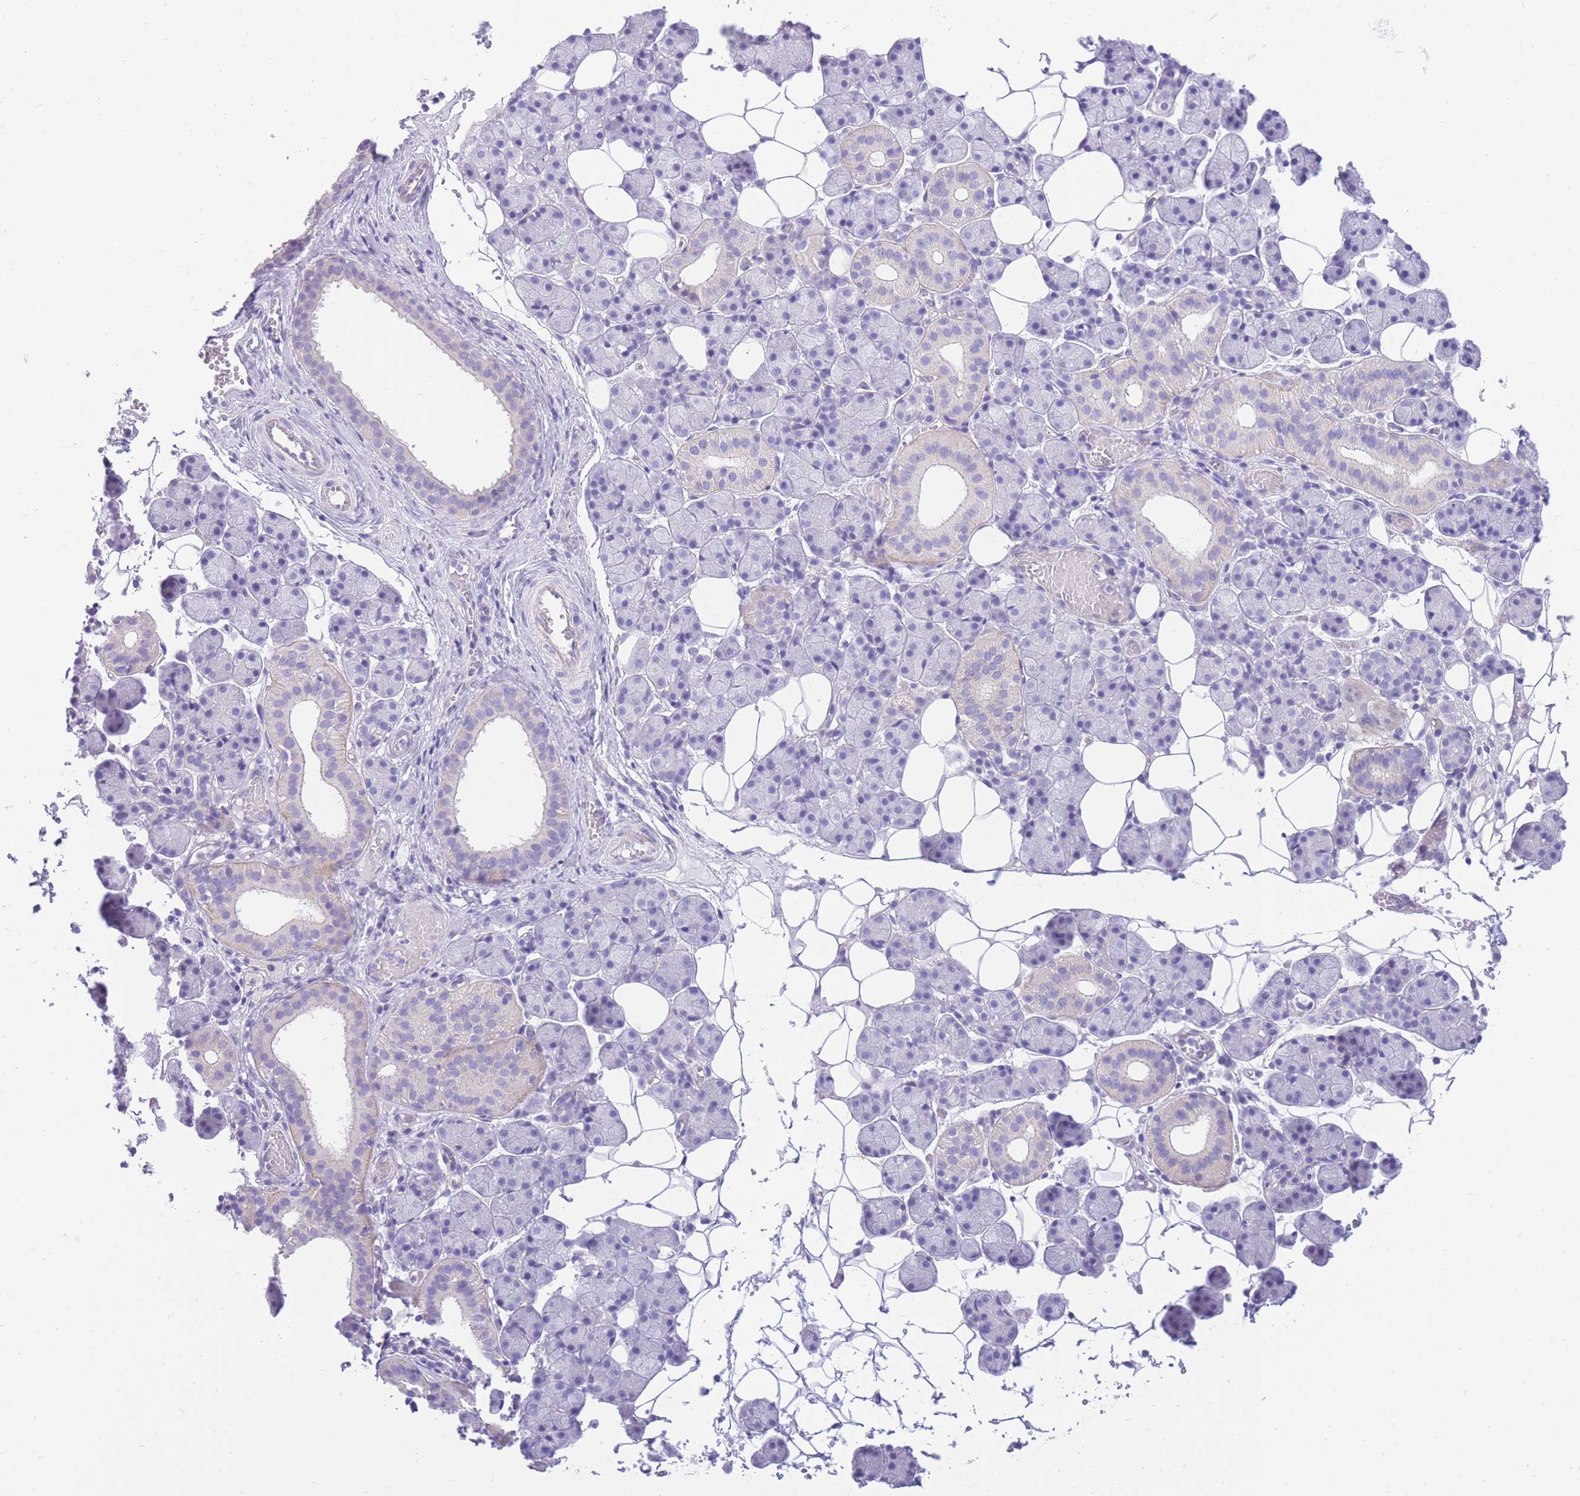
{"staining": {"intensity": "negative", "quantity": "none", "location": "none"}, "tissue": "salivary gland", "cell_type": "Glandular cells", "image_type": "normal", "snomed": [{"axis": "morphology", "description": "Normal tissue, NOS"}, {"axis": "topography", "description": "Salivary gland"}], "caption": "High power microscopy photomicrograph of an immunohistochemistry photomicrograph of normal salivary gland, revealing no significant staining in glandular cells.", "gene": "ZNF311", "patient": {"sex": "female", "age": 33}}